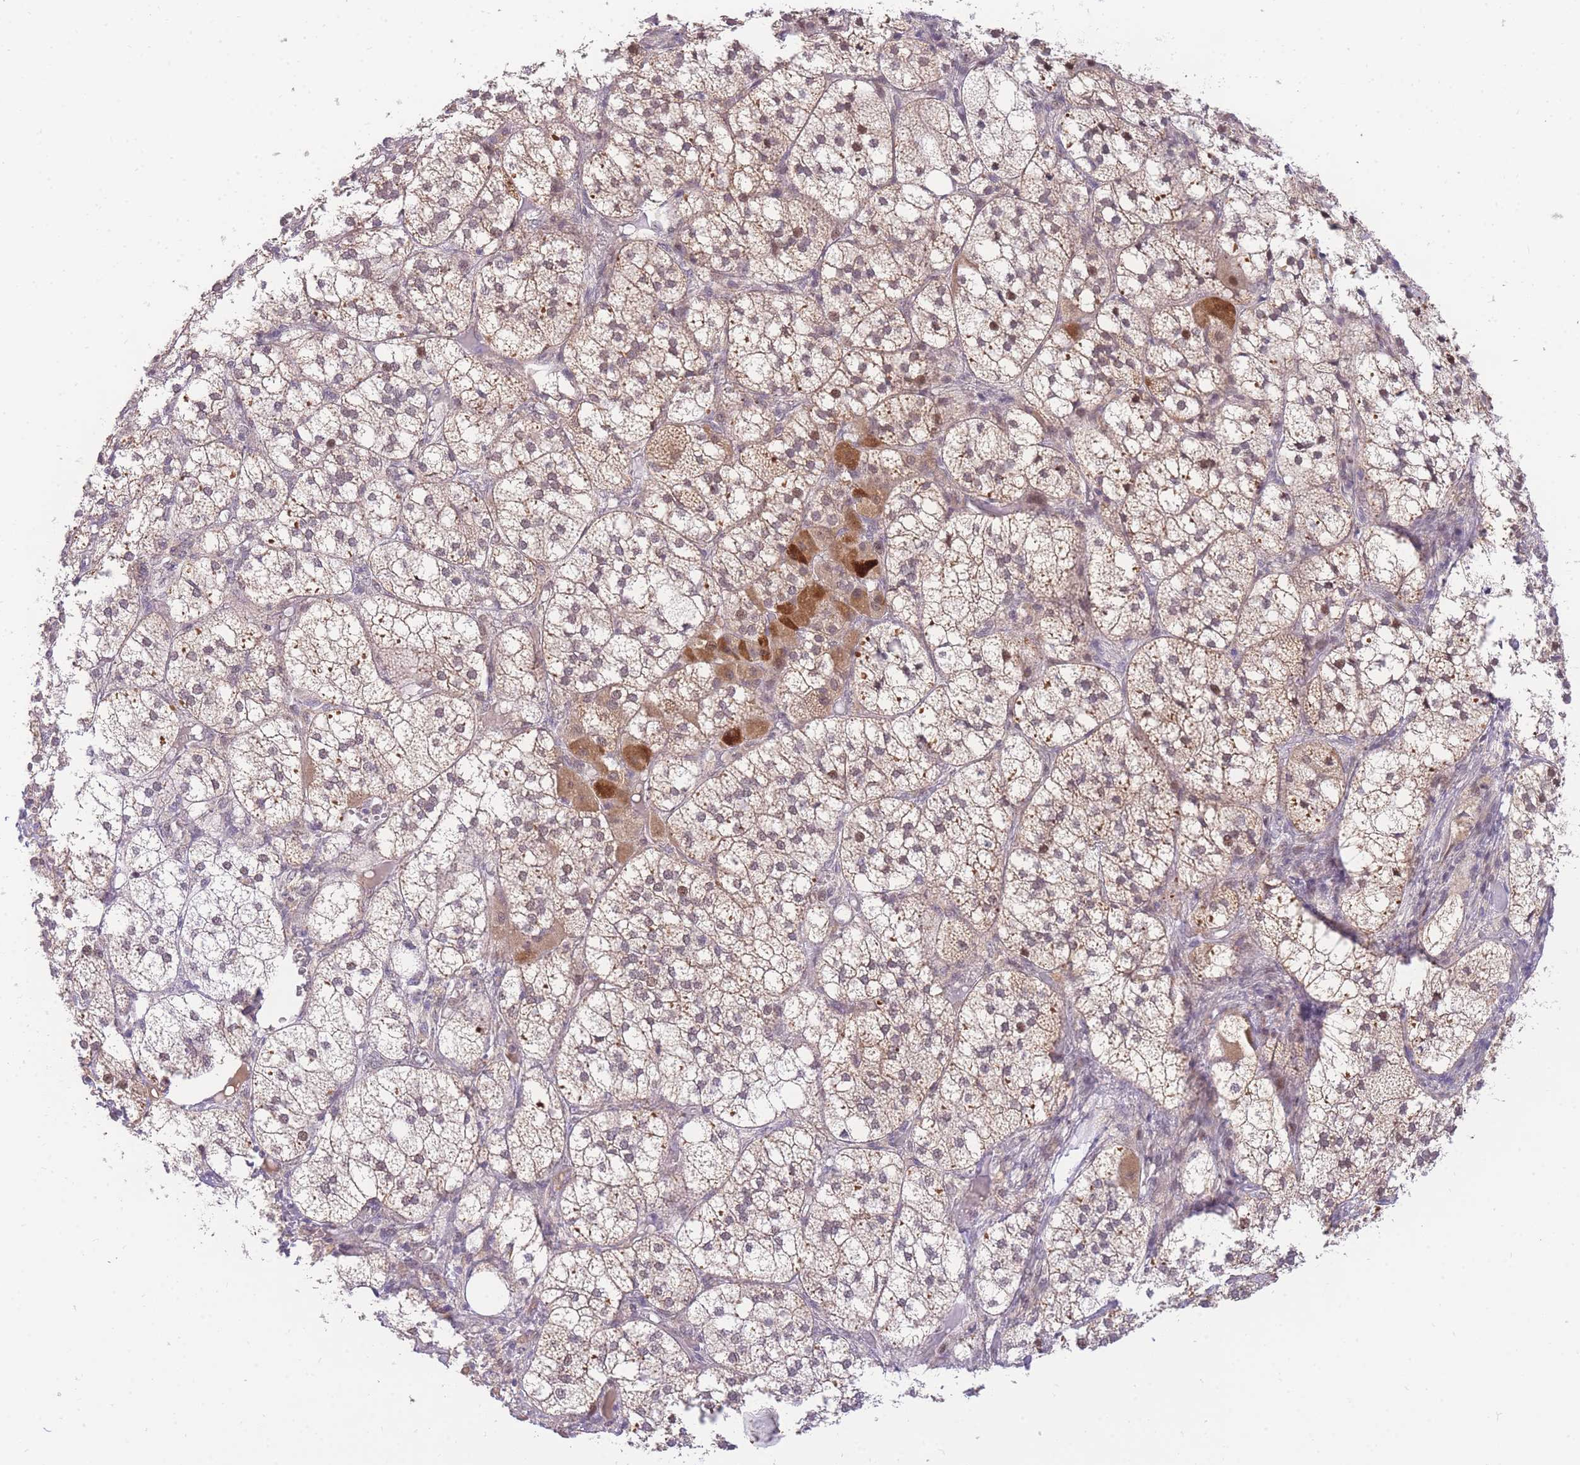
{"staining": {"intensity": "moderate", "quantity": ">75%", "location": "cytoplasmic/membranous,nuclear"}, "tissue": "adrenal gland", "cell_type": "Glandular cells", "image_type": "normal", "snomed": [{"axis": "morphology", "description": "Normal tissue, NOS"}, {"axis": "topography", "description": "Adrenal gland"}], "caption": "Immunohistochemical staining of normal adrenal gland demonstrates >75% levels of moderate cytoplasmic/membranous,nuclear protein positivity in approximately >75% of glandular cells.", "gene": "PUS10", "patient": {"sex": "female", "age": 61}}